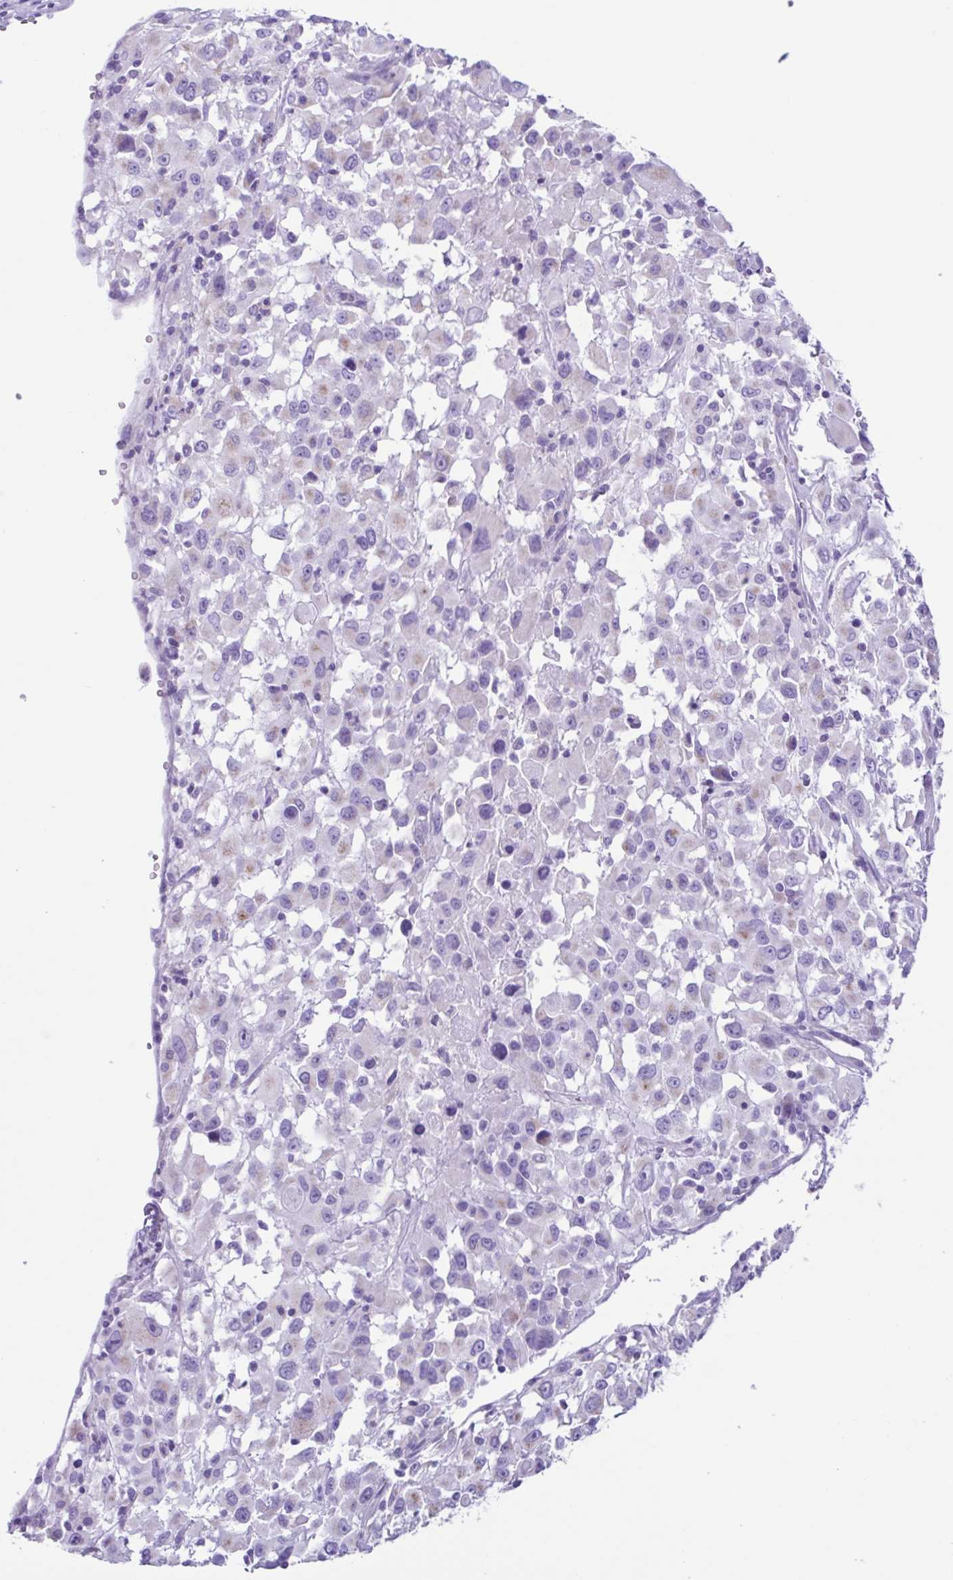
{"staining": {"intensity": "weak", "quantity": "<25%", "location": "cytoplasmic/membranous"}, "tissue": "melanoma", "cell_type": "Tumor cells", "image_type": "cancer", "snomed": [{"axis": "morphology", "description": "Malignant melanoma, Metastatic site"}, {"axis": "topography", "description": "Soft tissue"}], "caption": "Malignant melanoma (metastatic site) stained for a protein using IHC displays no expression tumor cells.", "gene": "ACTRT3", "patient": {"sex": "male", "age": 50}}